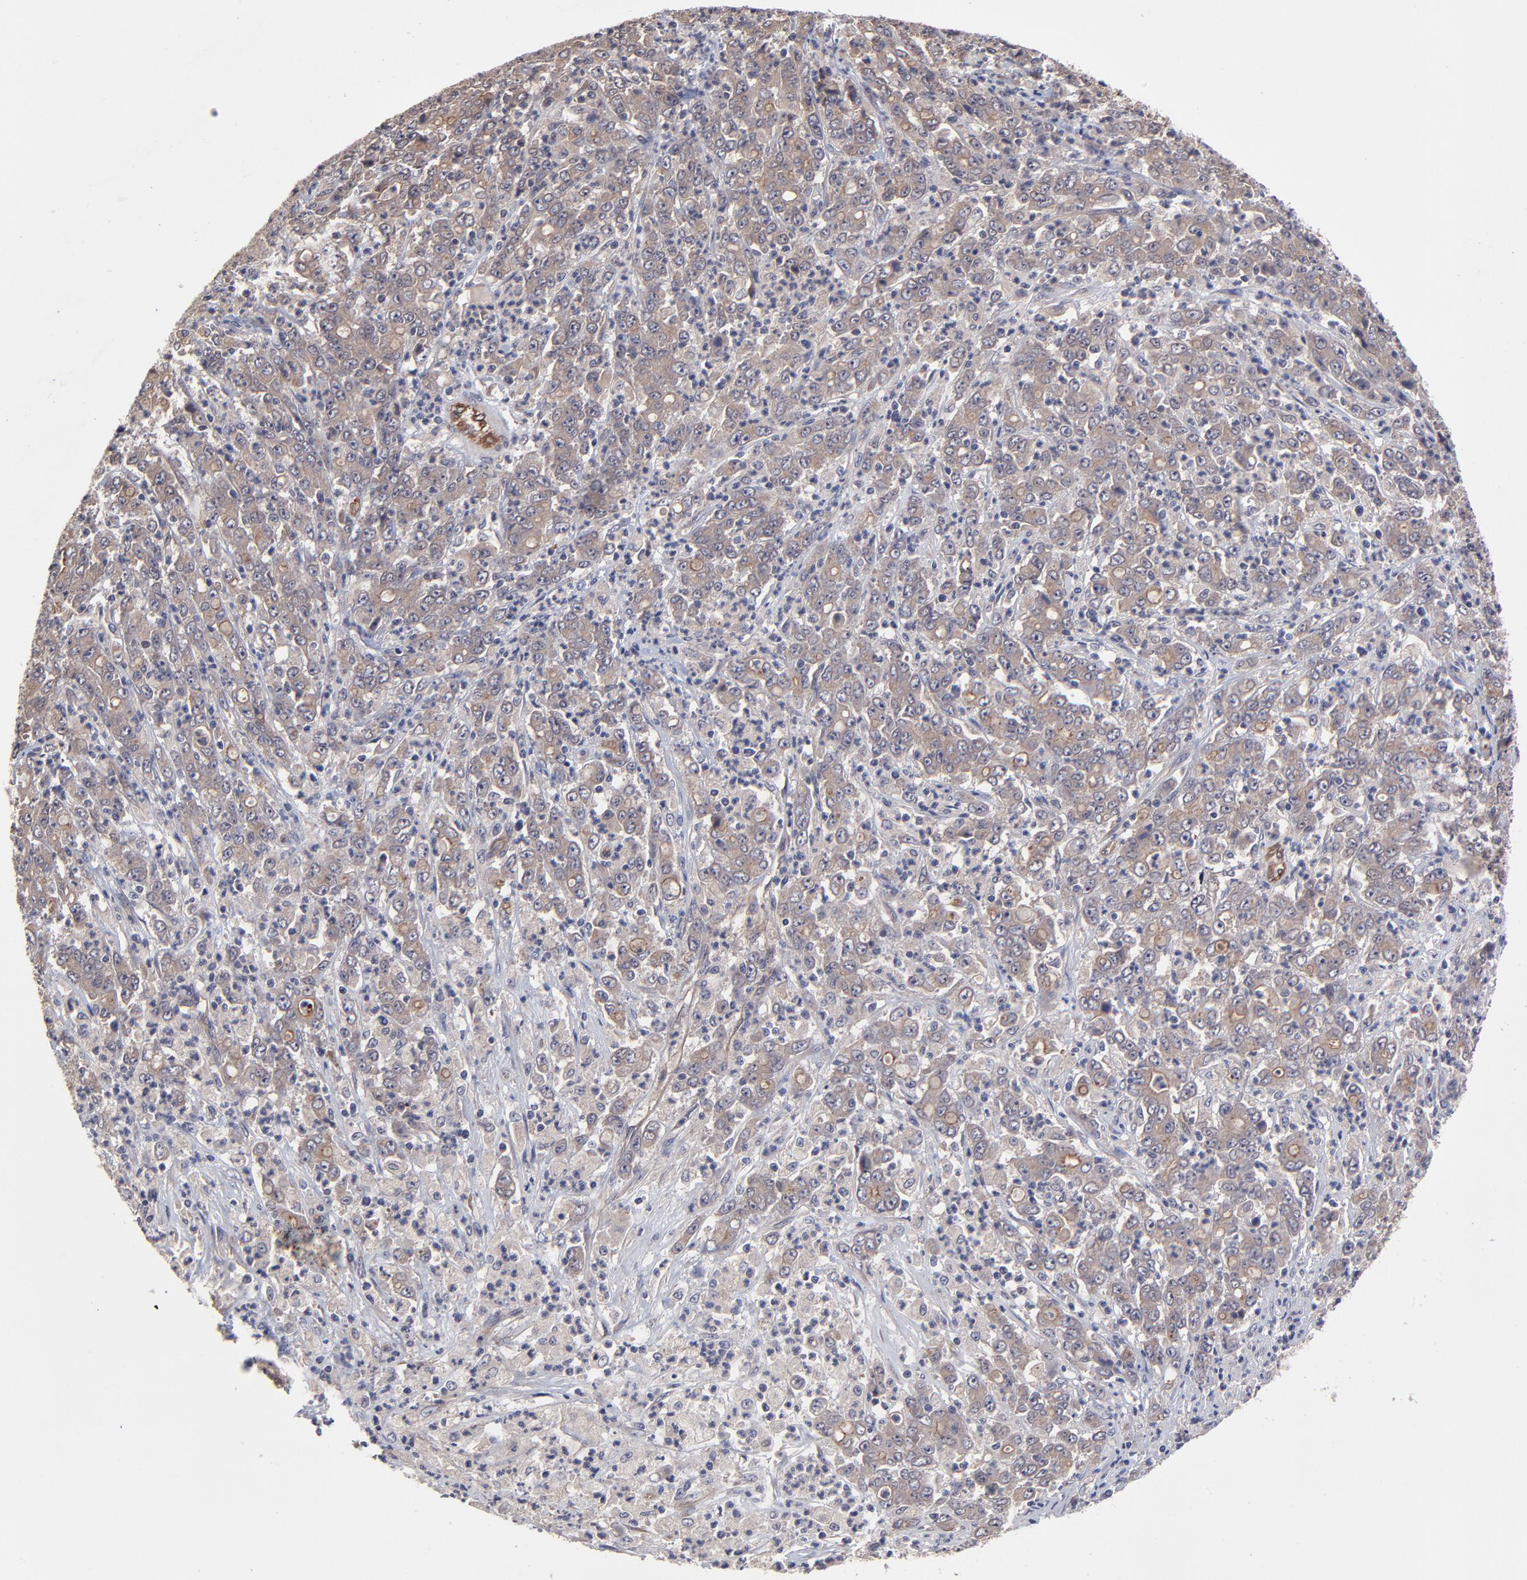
{"staining": {"intensity": "weak", "quantity": "25%-75%", "location": "cytoplasmic/membranous"}, "tissue": "stomach cancer", "cell_type": "Tumor cells", "image_type": "cancer", "snomed": [{"axis": "morphology", "description": "Adenocarcinoma, NOS"}, {"axis": "topography", "description": "Stomach, lower"}], "caption": "A brown stain labels weak cytoplasmic/membranous expression of a protein in stomach cancer (adenocarcinoma) tumor cells.", "gene": "ZNF780B", "patient": {"sex": "female", "age": 71}}